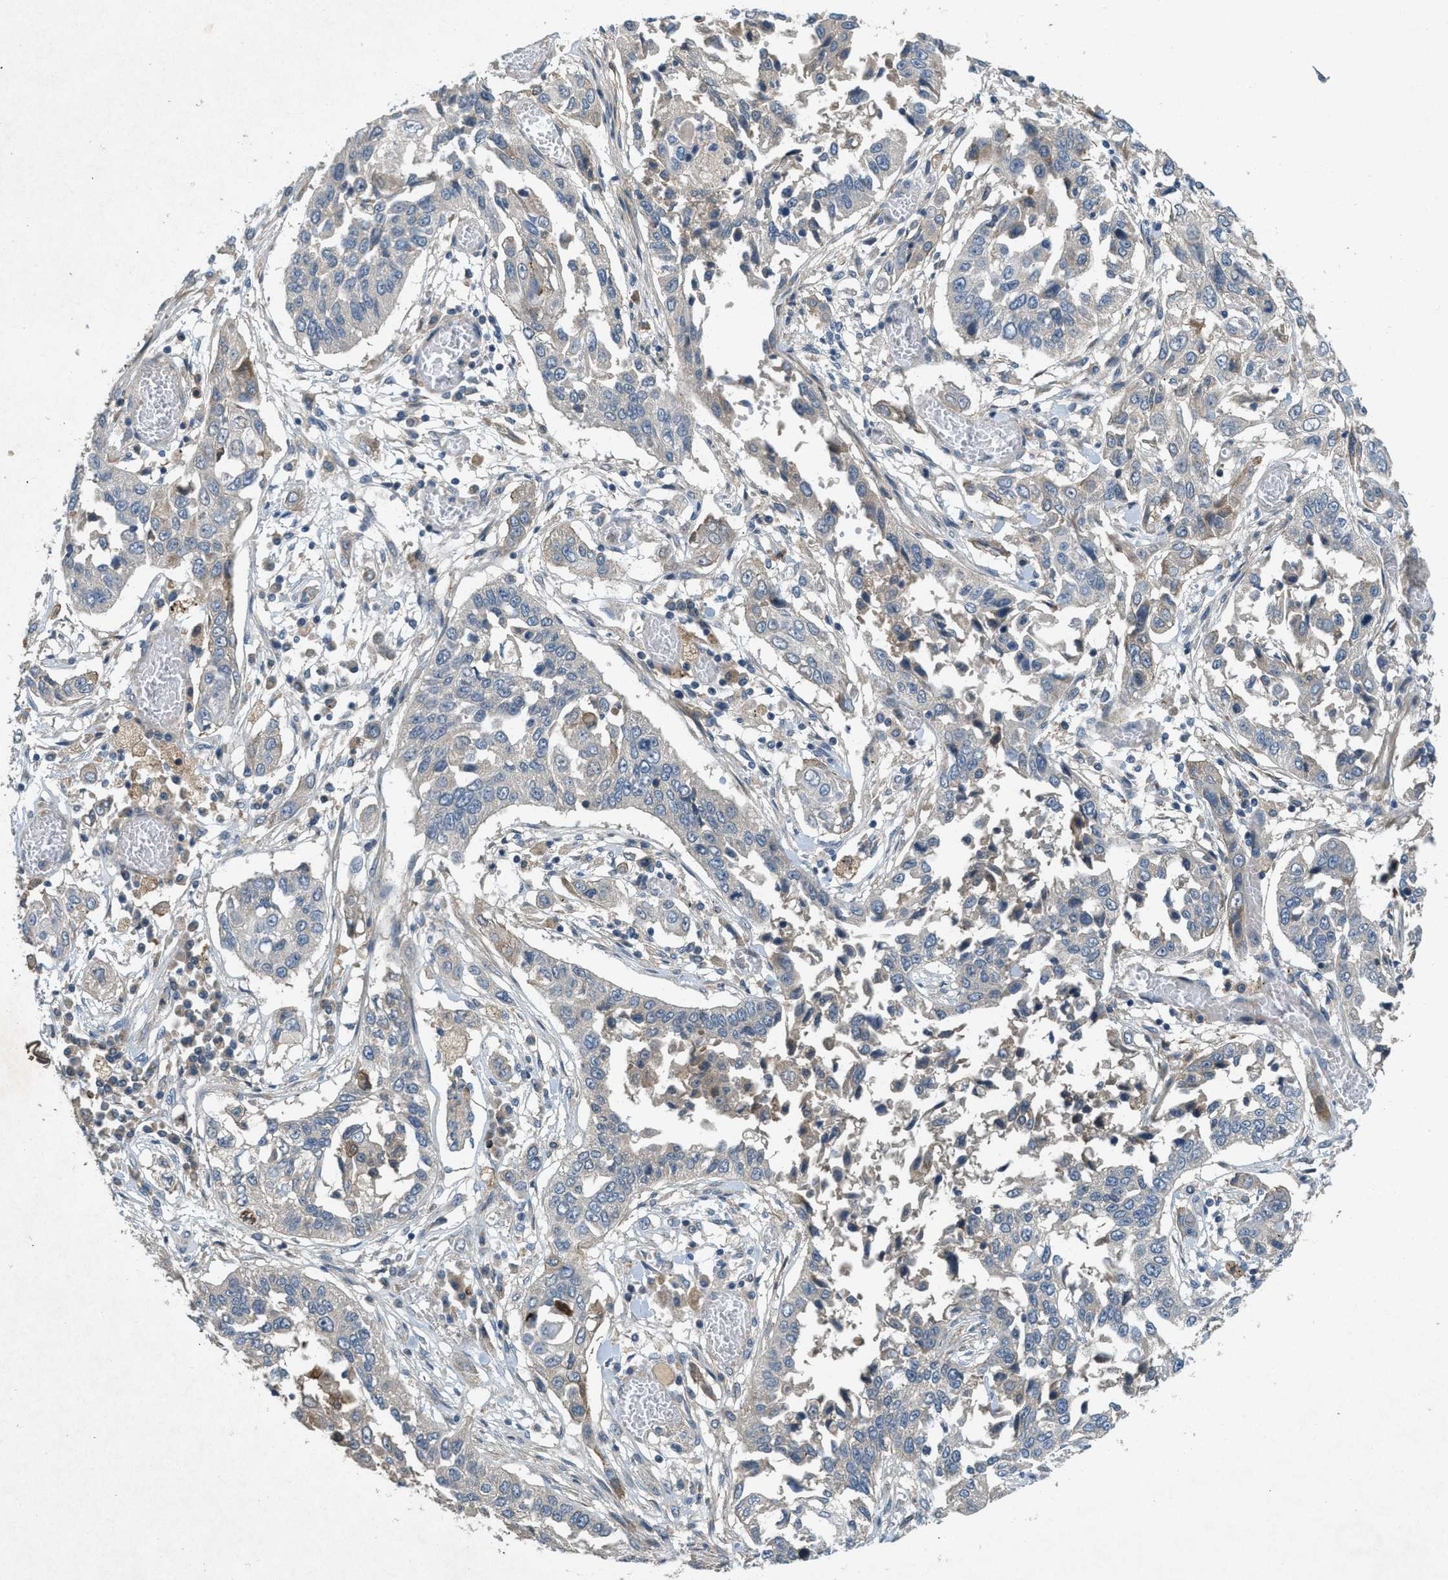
{"staining": {"intensity": "weak", "quantity": "25%-75%", "location": "cytoplasmic/membranous"}, "tissue": "lung cancer", "cell_type": "Tumor cells", "image_type": "cancer", "snomed": [{"axis": "morphology", "description": "Squamous cell carcinoma, NOS"}, {"axis": "topography", "description": "Lung"}], "caption": "The micrograph shows a brown stain indicating the presence of a protein in the cytoplasmic/membranous of tumor cells in squamous cell carcinoma (lung).", "gene": "ADCY6", "patient": {"sex": "male", "age": 71}}